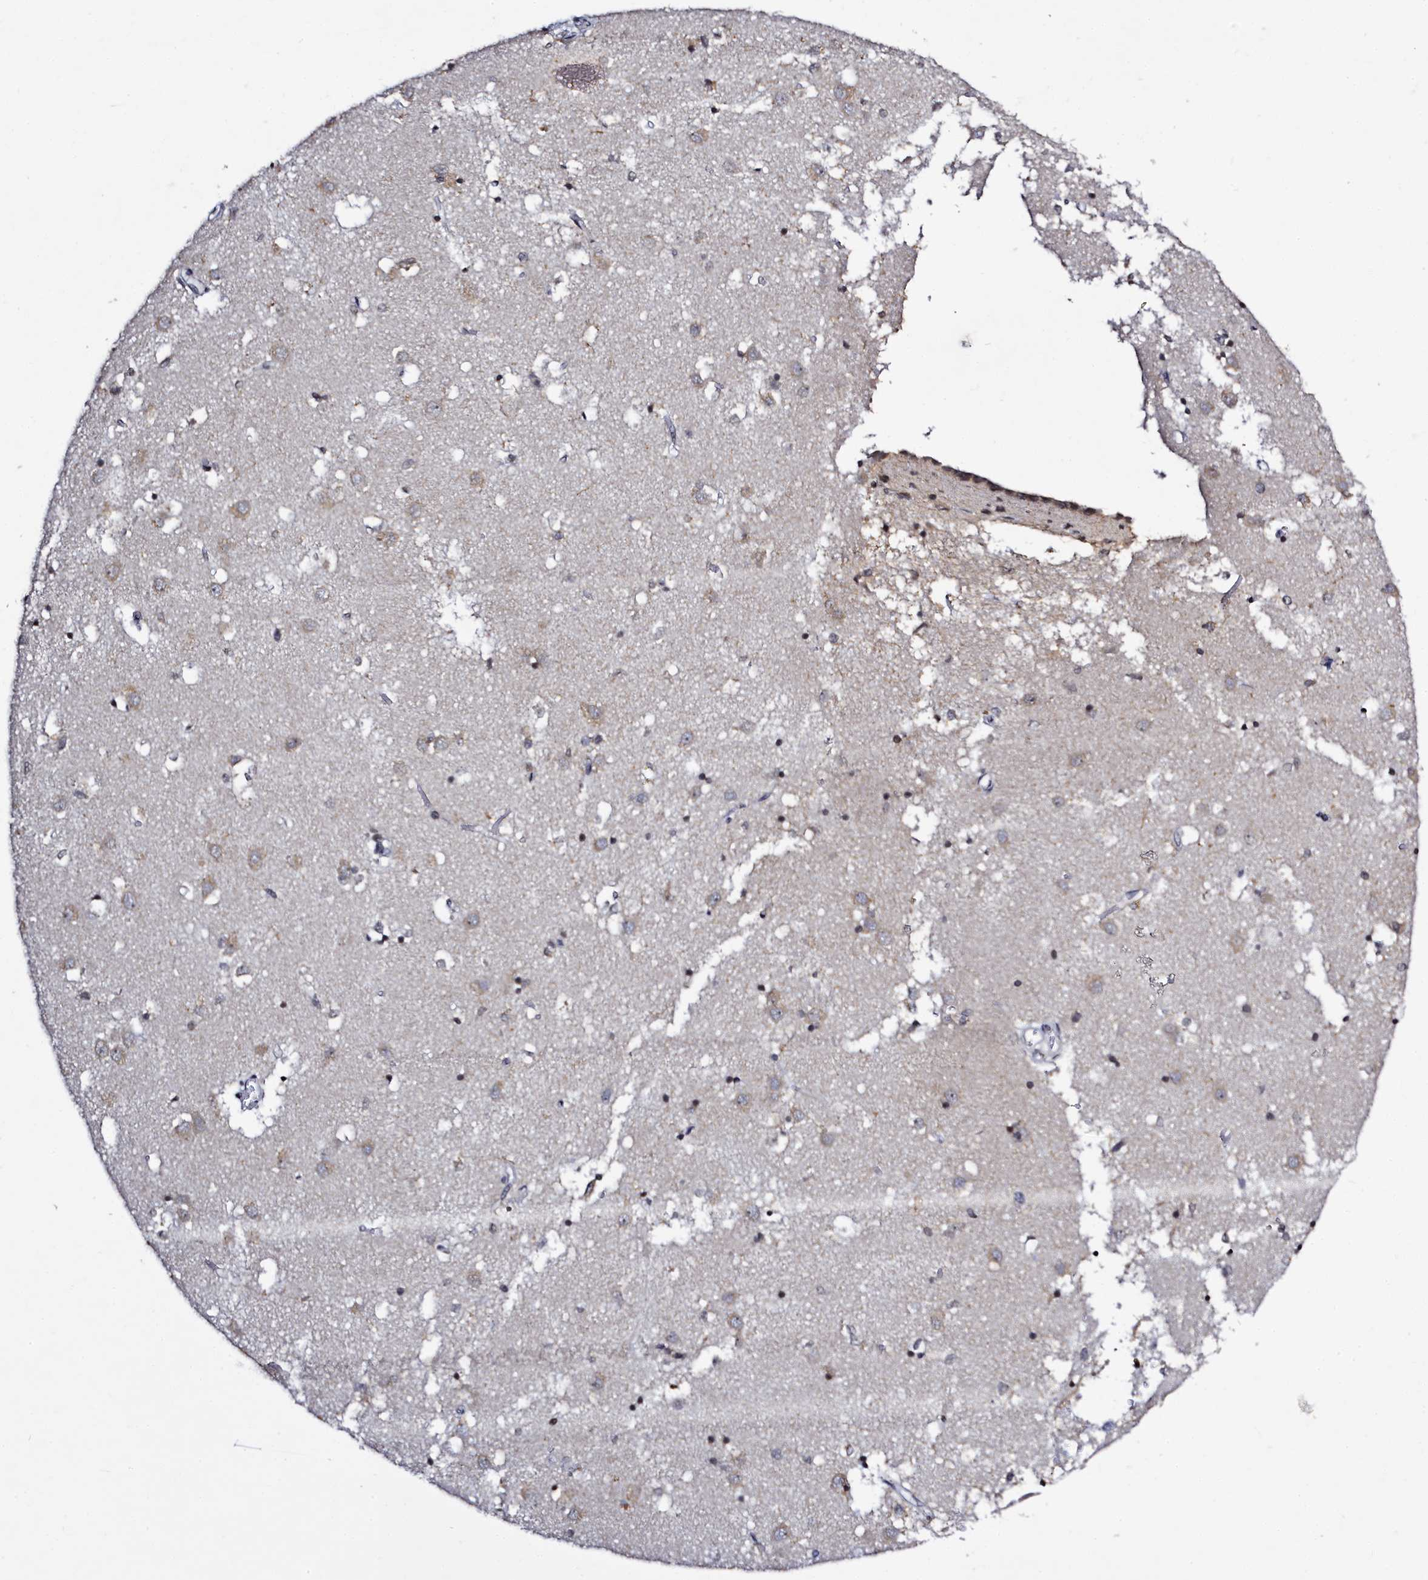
{"staining": {"intensity": "negative", "quantity": "none", "location": "none"}, "tissue": "caudate", "cell_type": "Glial cells", "image_type": "normal", "snomed": [{"axis": "morphology", "description": "Normal tissue, NOS"}, {"axis": "topography", "description": "Lateral ventricle wall"}], "caption": "High power microscopy histopathology image of an IHC image of unremarkable caudate, revealing no significant expression in glial cells. (Immunohistochemistry, brightfield microscopy, high magnification).", "gene": "FZD4", "patient": {"sex": "male", "age": 70}}